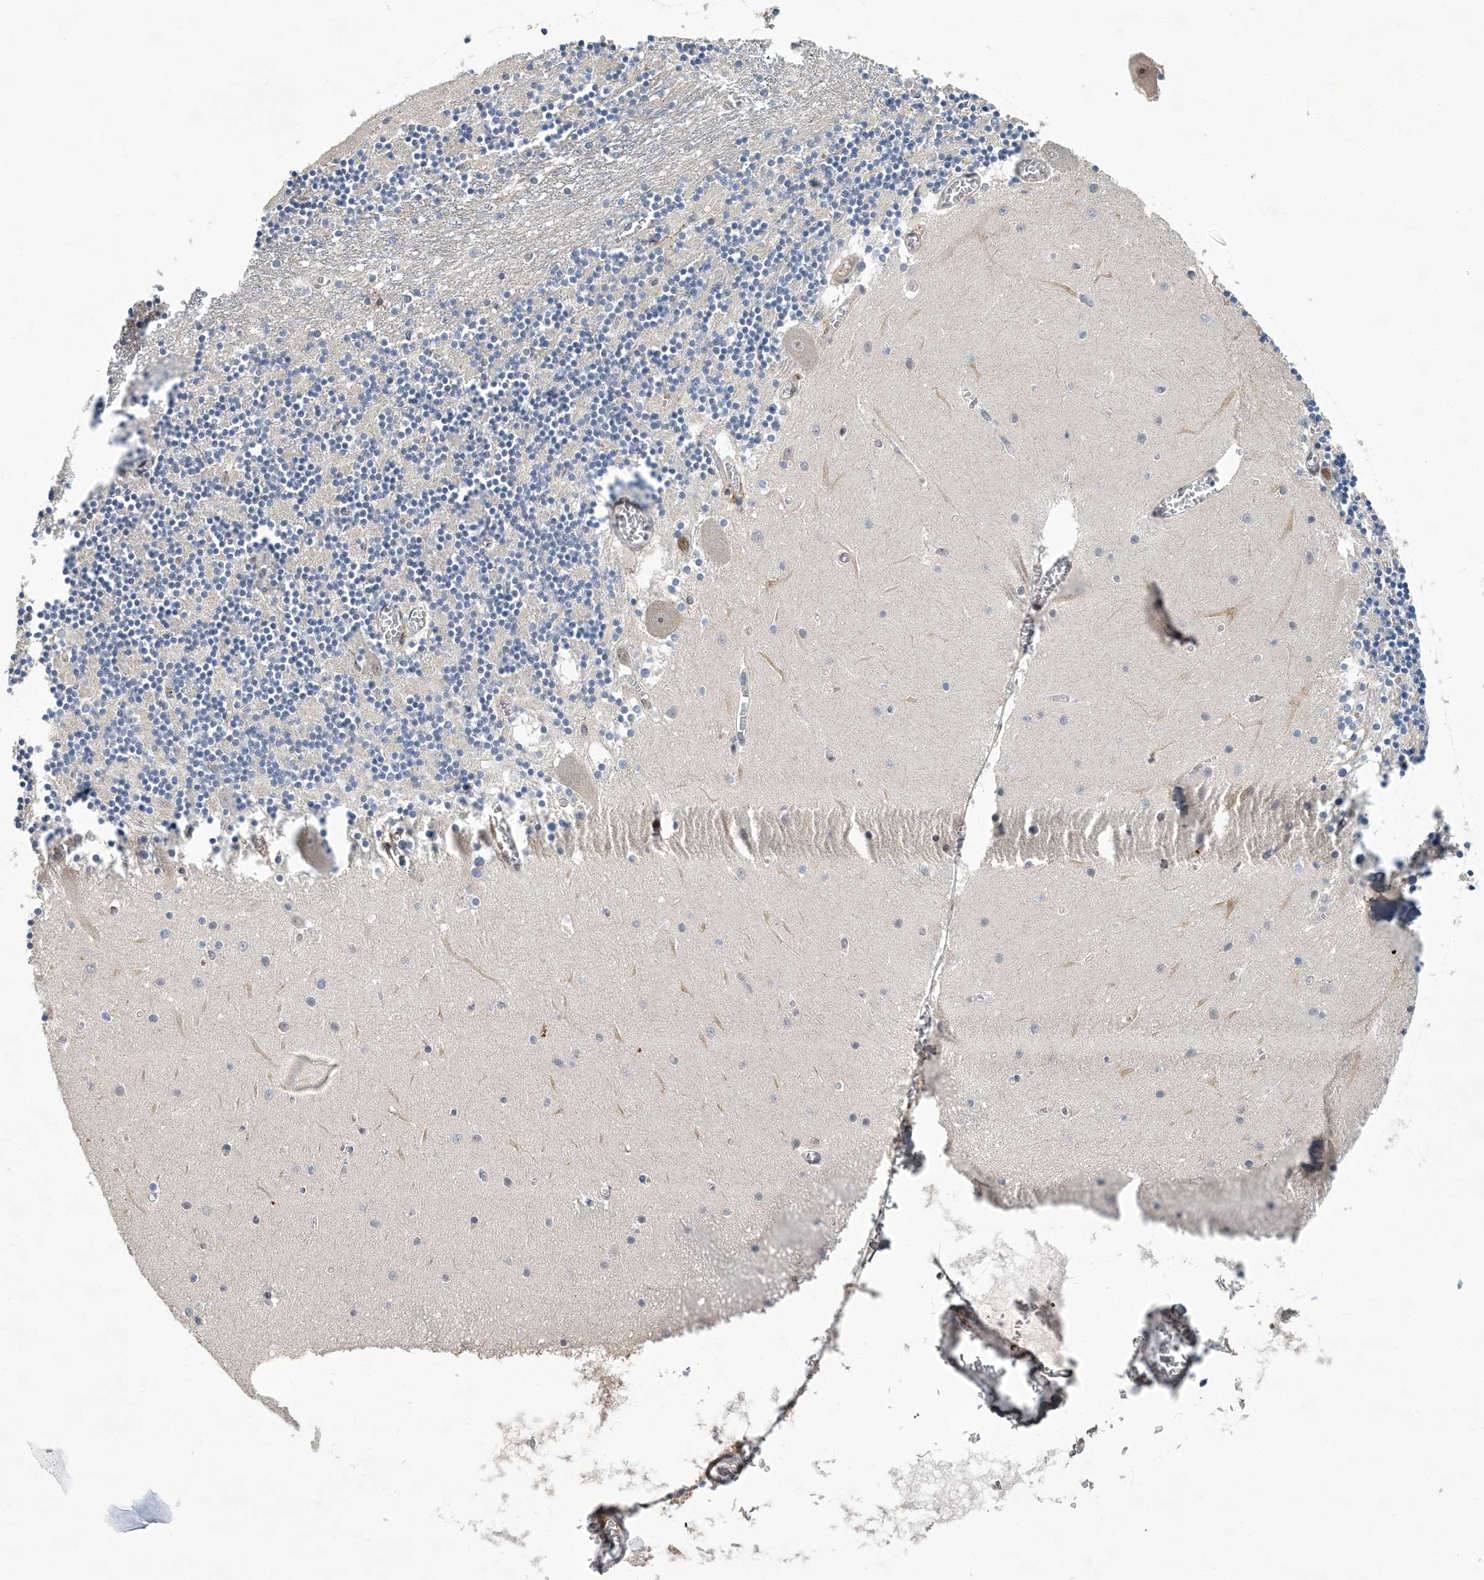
{"staining": {"intensity": "negative", "quantity": "none", "location": "none"}, "tissue": "cerebellum", "cell_type": "Cells in granular layer", "image_type": "normal", "snomed": [{"axis": "morphology", "description": "Normal tissue, NOS"}, {"axis": "topography", "description": "Cerebellum"}], "caption": "Immunohistochemical staining of benign human cerebellum displays no significant staining in cells in granular layer.", "gene": "FAM217A", "patient": {"sex": "female", "age": 28}}